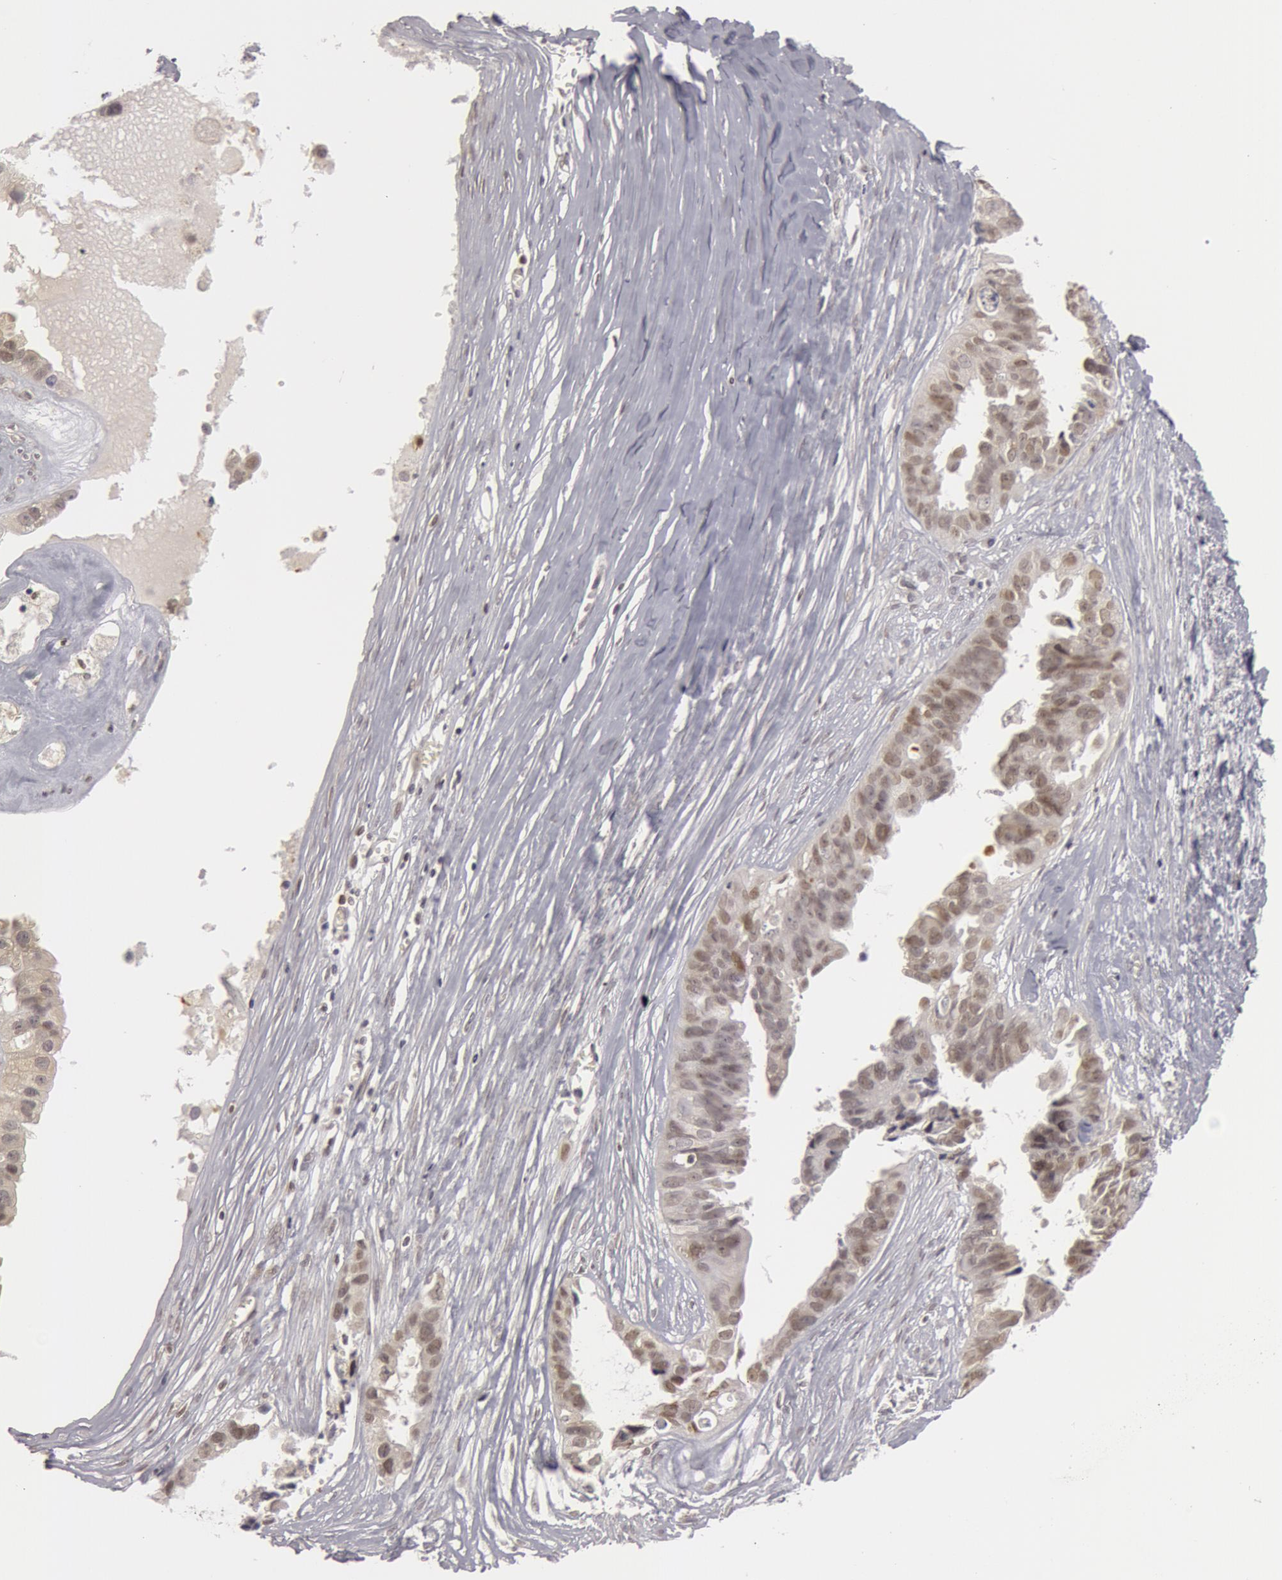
{"staining": {"intensity": "weak", "quantity": "<25%", "location": "nuclear"}, "tissue": "ovarian cancer", "cell_type": "Tumor cells", "image_type": "cancer", "snomed": [{"axis": "morphology", "description": "Carcinoma, endometroid"}, {"axis": "topography", "description": "Ovary"}], "caption": "Immunohistochemistry micrograph of ovarian cancer stained for a protein (brown), which shows no expression in tumor cells.", "gene": "OASL", "patient": {"sex": "female", "age": 85}}